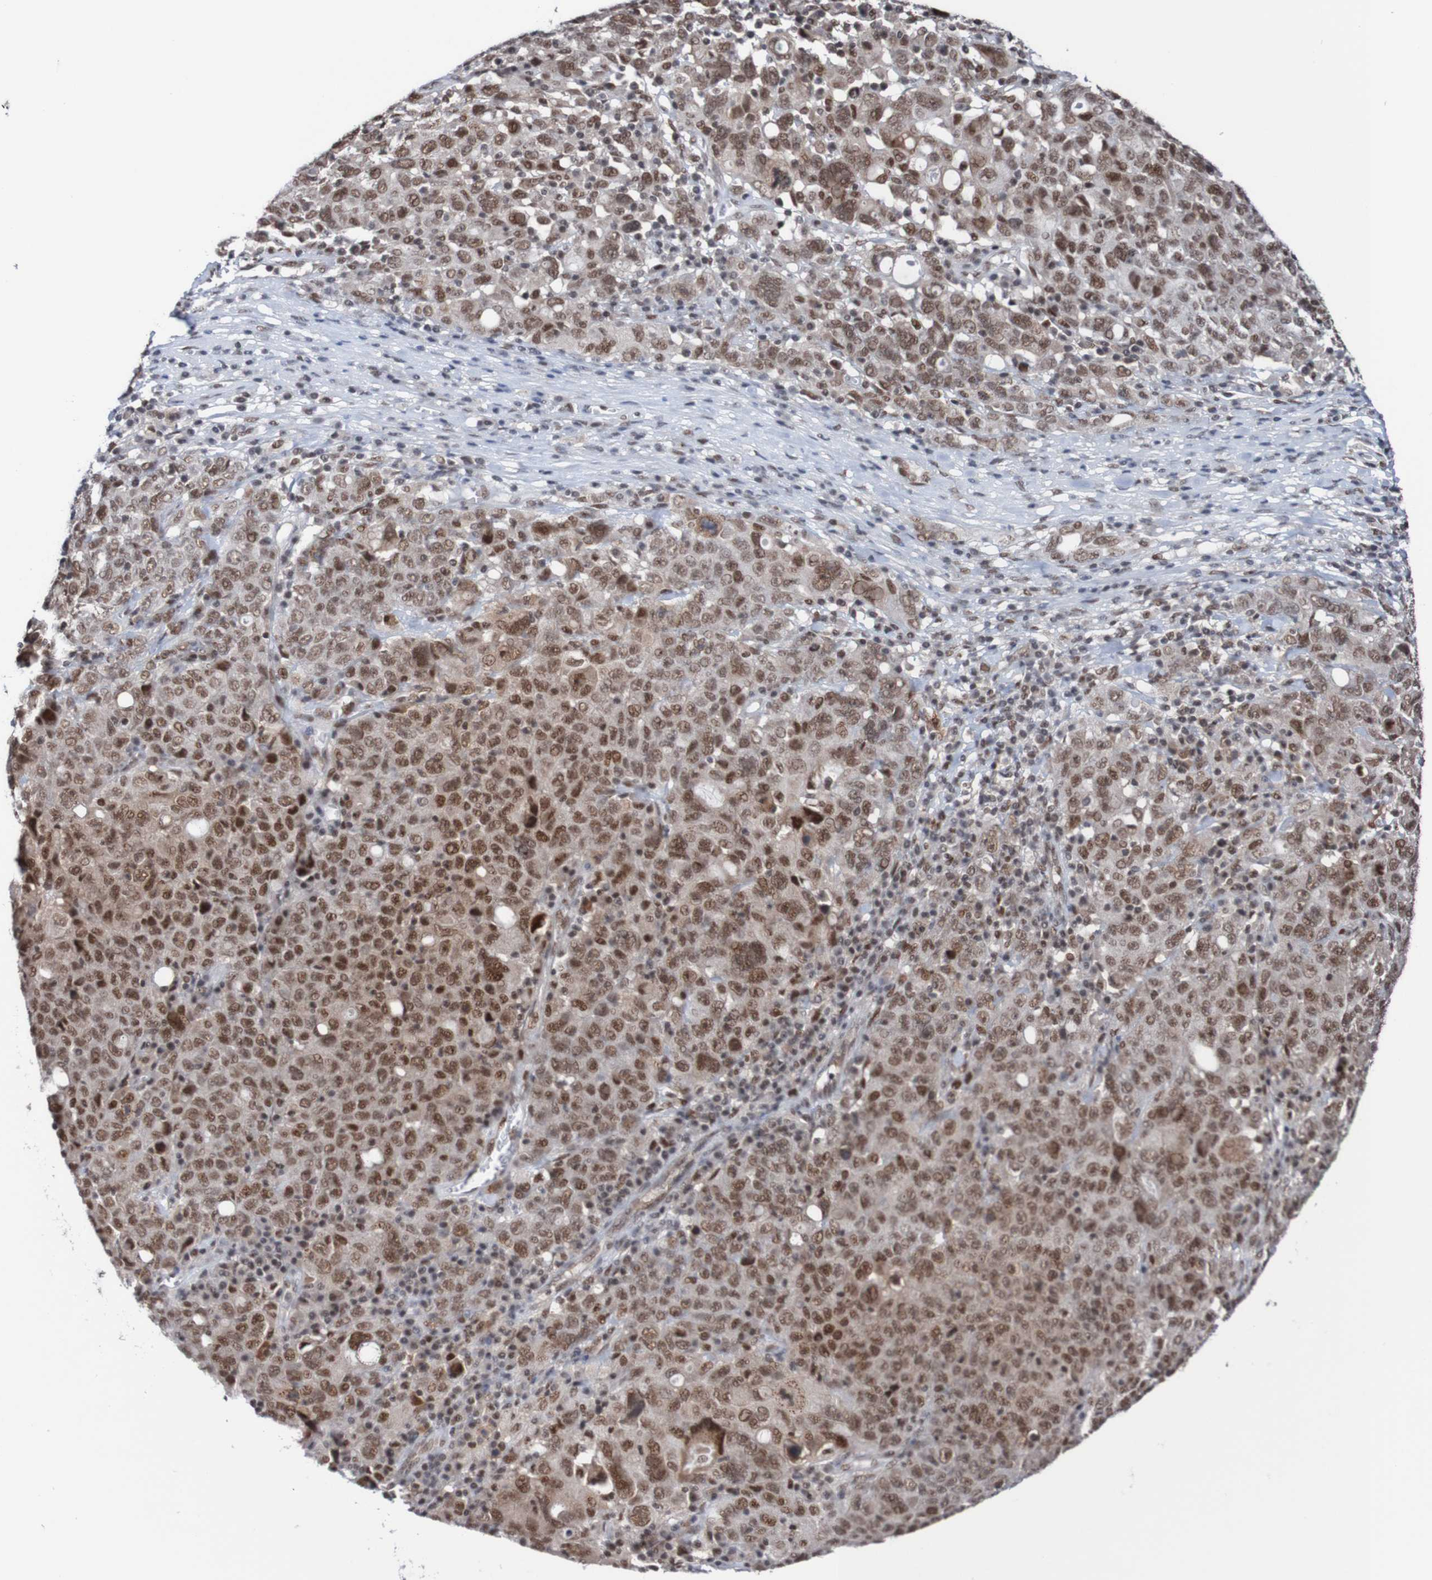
{"staining": {"intensity": "moderate", "quantity": ">75%", "location": "cytoplasmic/membranous,nuclear"}, "tissue": "ovarian cancer", "cell_type": "Tumor cells", "image_type": "cancer", "snomed": [{"axis": "morphology", "description": "Carcinoma, endometroid"}, {"axis": "topography", "description": "Ovary"}], "caption": "There is medium levels of moderate cytoplasmic/membranous and nuclear staining in tumor cells of ovarian endometroid carcinoma, as demonstrated by immunohistochemical staining (brown color).", "gene": "CDC5L", "patient": {"sex": "female", "age": 62}}